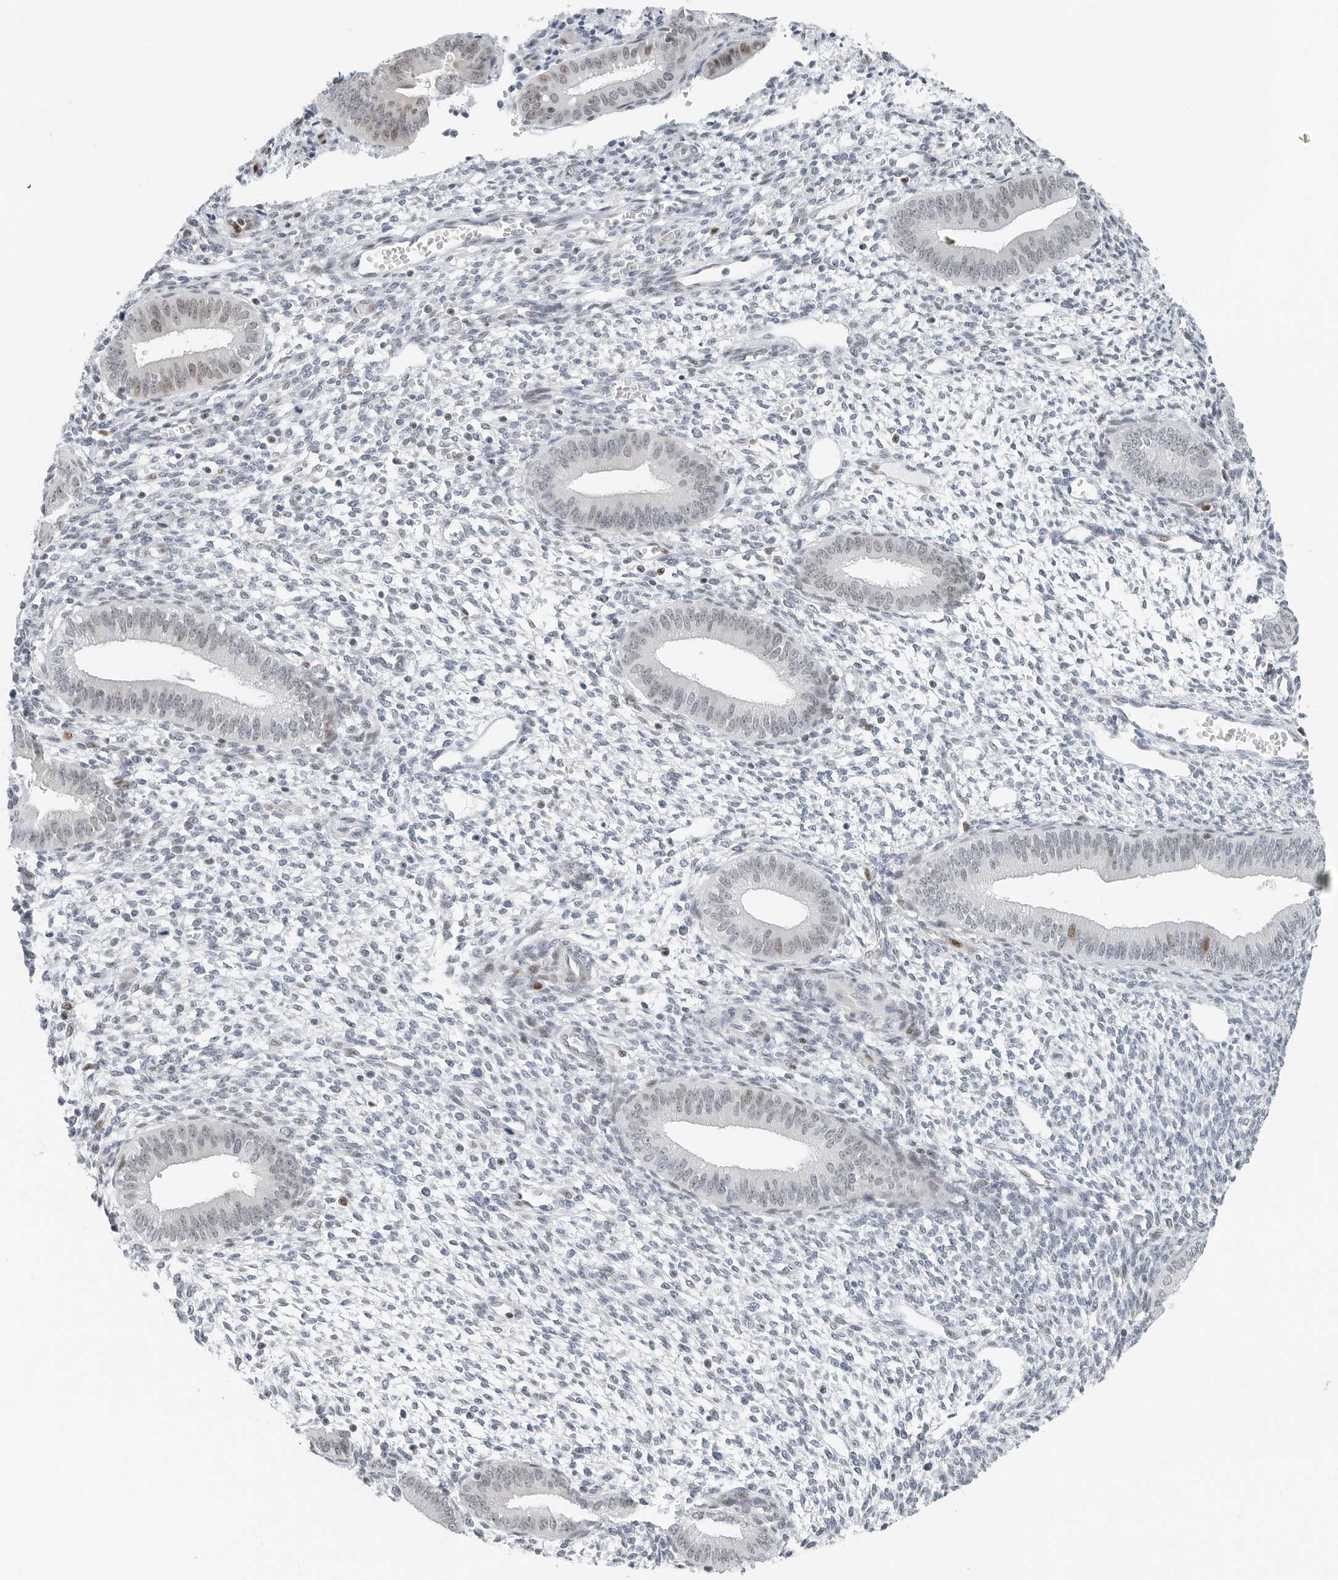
{"staining": {"intensity": "negative", "quantity": "none", "location": "none"}, "tissue": "endometrium", "cell_type": "Cells in endometrial stroma", "image_type": "normal", "snomed": [{"axis": "morphology", "description": "Normal tissue, NOS"}, {"axis": "topography", "description": "Endometrium"}], "caption": "This is a histopathology image of IHC staining of benign endometrium, which shows no expression in cells in endometrial stroma.", "gene": "NTMT2", "patient": {"sex": "female", "age": 46}}